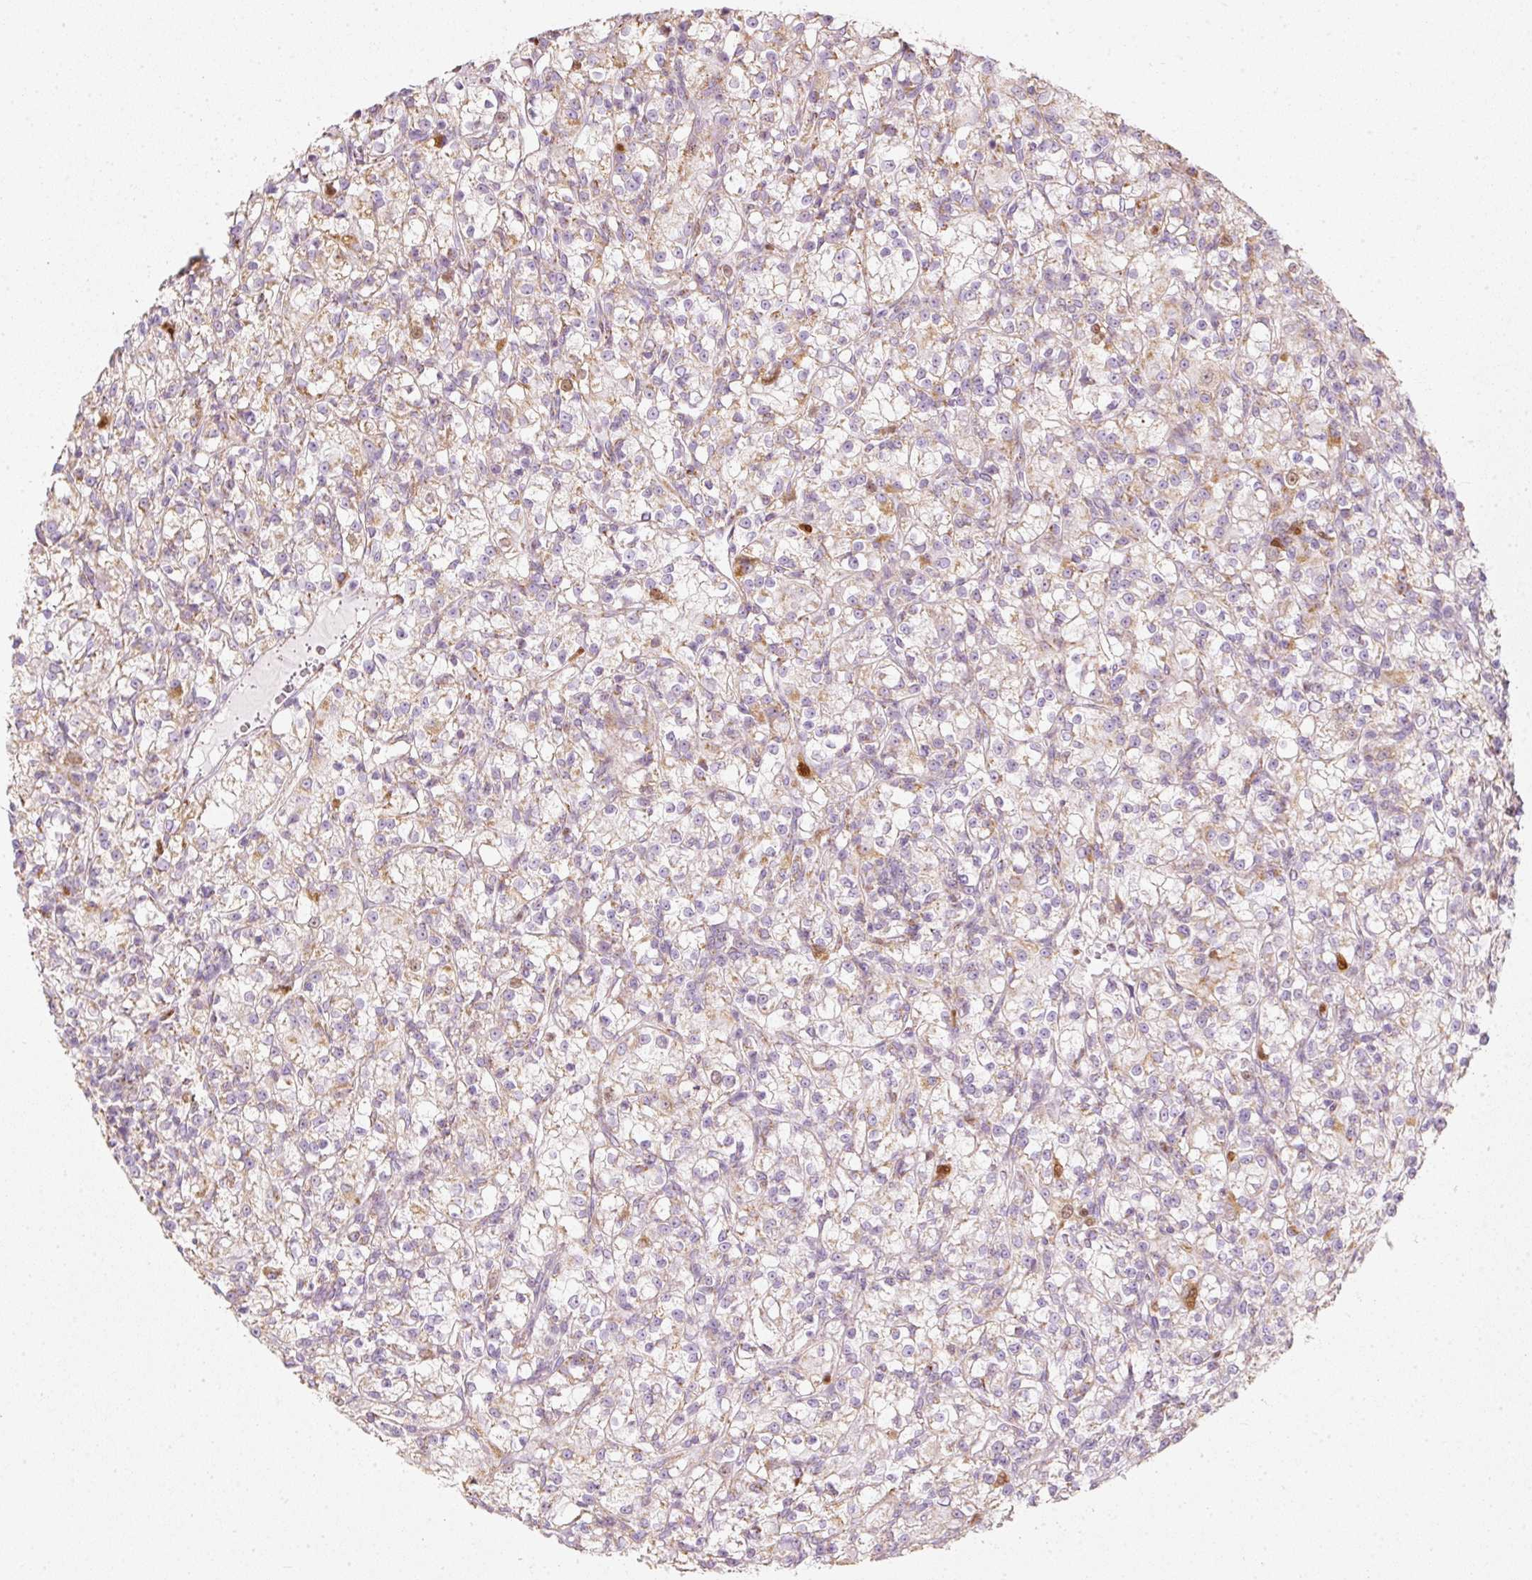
{"staining": {"intensity": "moderate", "quantity": "25%-75%", "location": "cytoplasmic/membranous,nuclear"}, "tissue": "renal cancer", "cell_type": "Tumor cells", "image_type": "cancer", "snomed": [{"axis": "morphology", "description": "Adenocarcinoma, NOS"}, {"axis": "topography", "description": "Kidney"}], "caption": "Tumor cells show medium levels of moderate cytoplasmic/membranous and nuclear staining in about 25%-75% of cells in human renal cancer.", "gene": "DUT", "patient": {"sex": "female", "age": 59}}